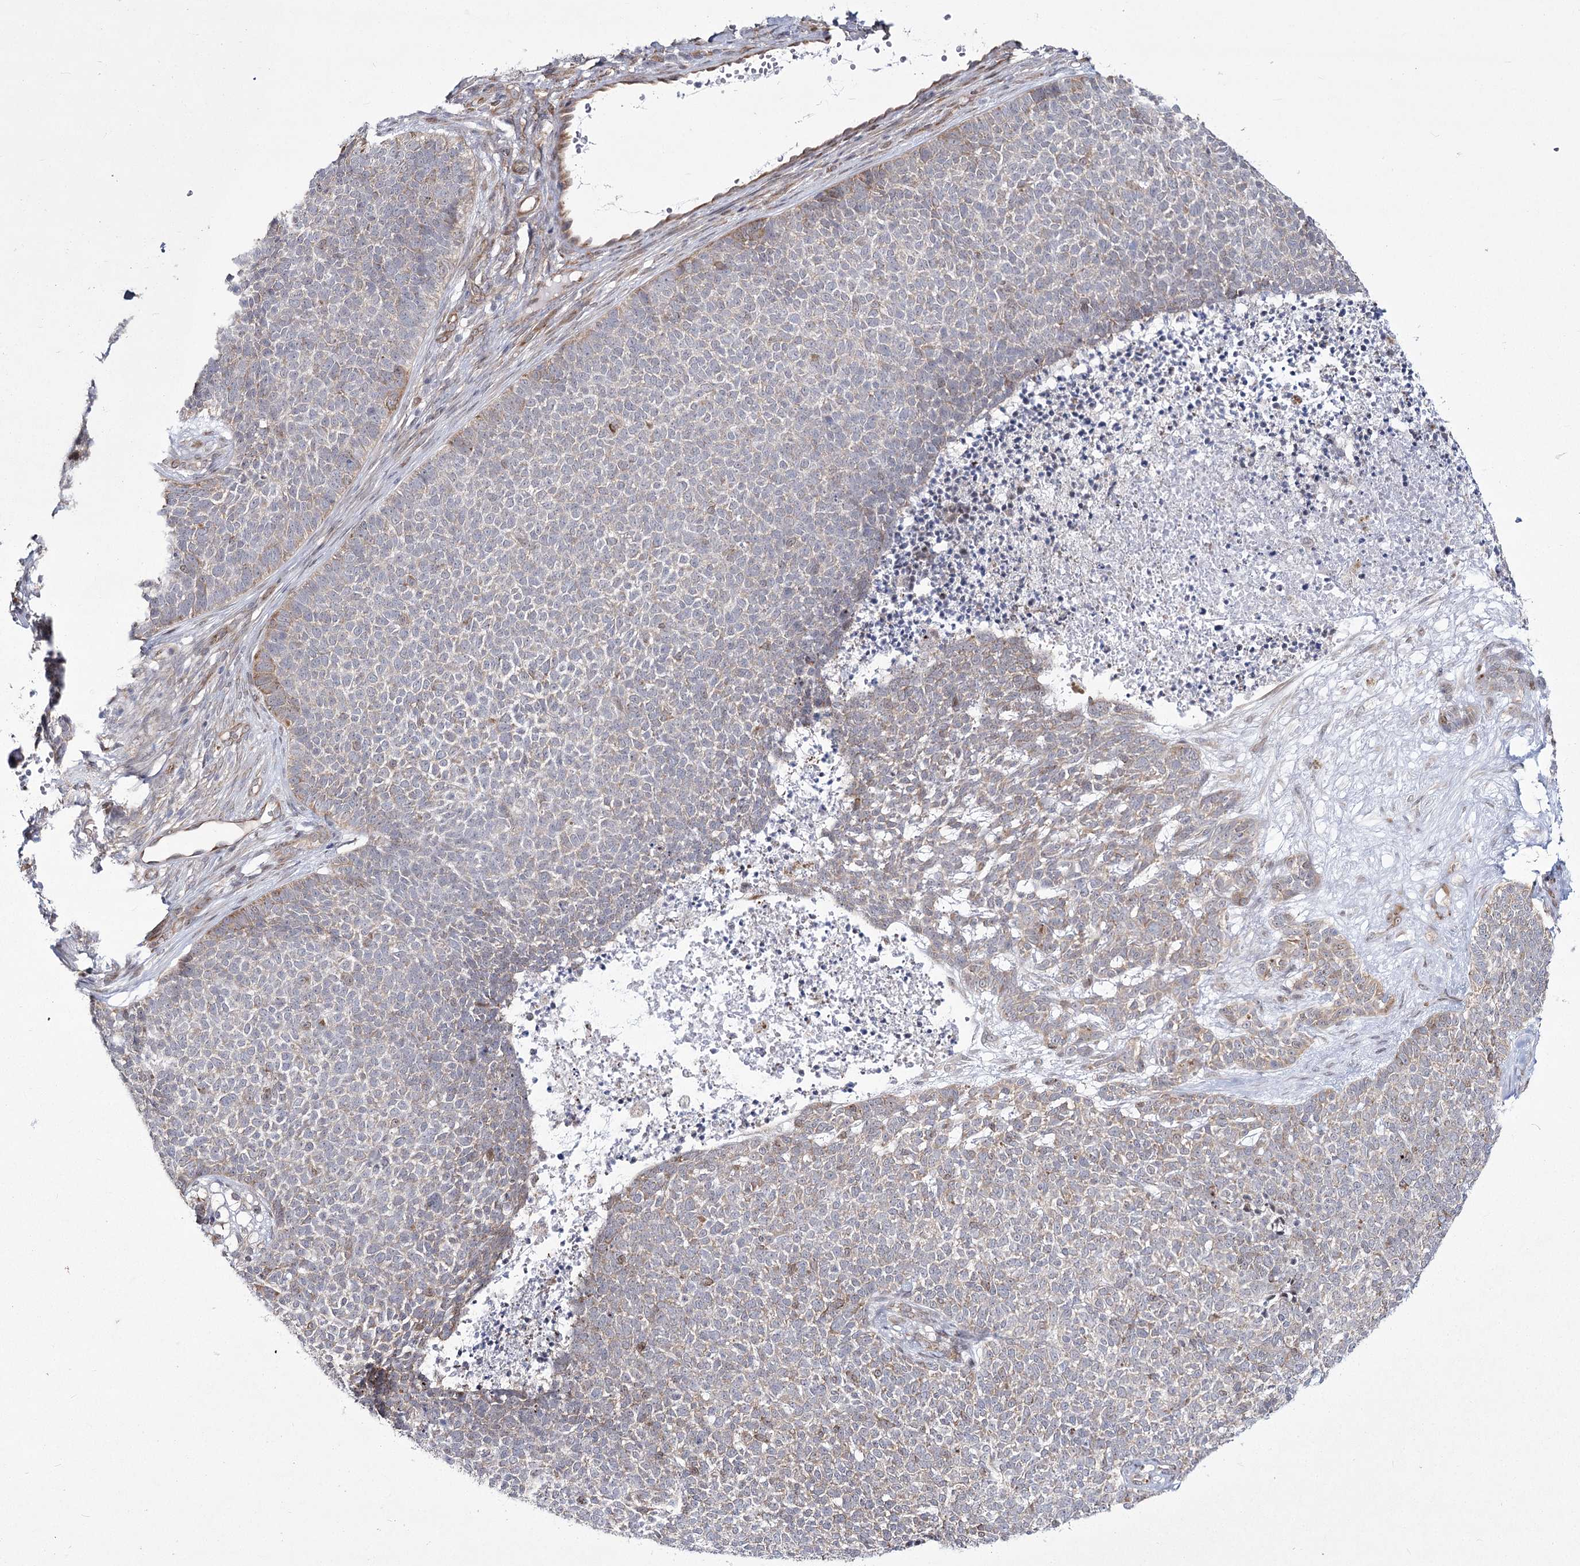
{"staining": {"intensity": "weak", "quantity": "25%-75%", "location": "cytoplasmic/membranous"}, "tissue": "skin cancer", "cell_type": "Tumor cells", "image_type": "cancer", "snomed": [{"axis": "morphology", "description": "Basal cell carcinoma"}, {"axis": "topography", "description": "Skin"}], "caption": "This micrograph reveals immunohistochemistry staining of skin cancer (basal cell carcinoma), with low weak cytoplasmic/membranous positivity in about 25%-75% of tumor cells.", "gene": "YBX3", "patient": {"sex": "female", "age": 84}}